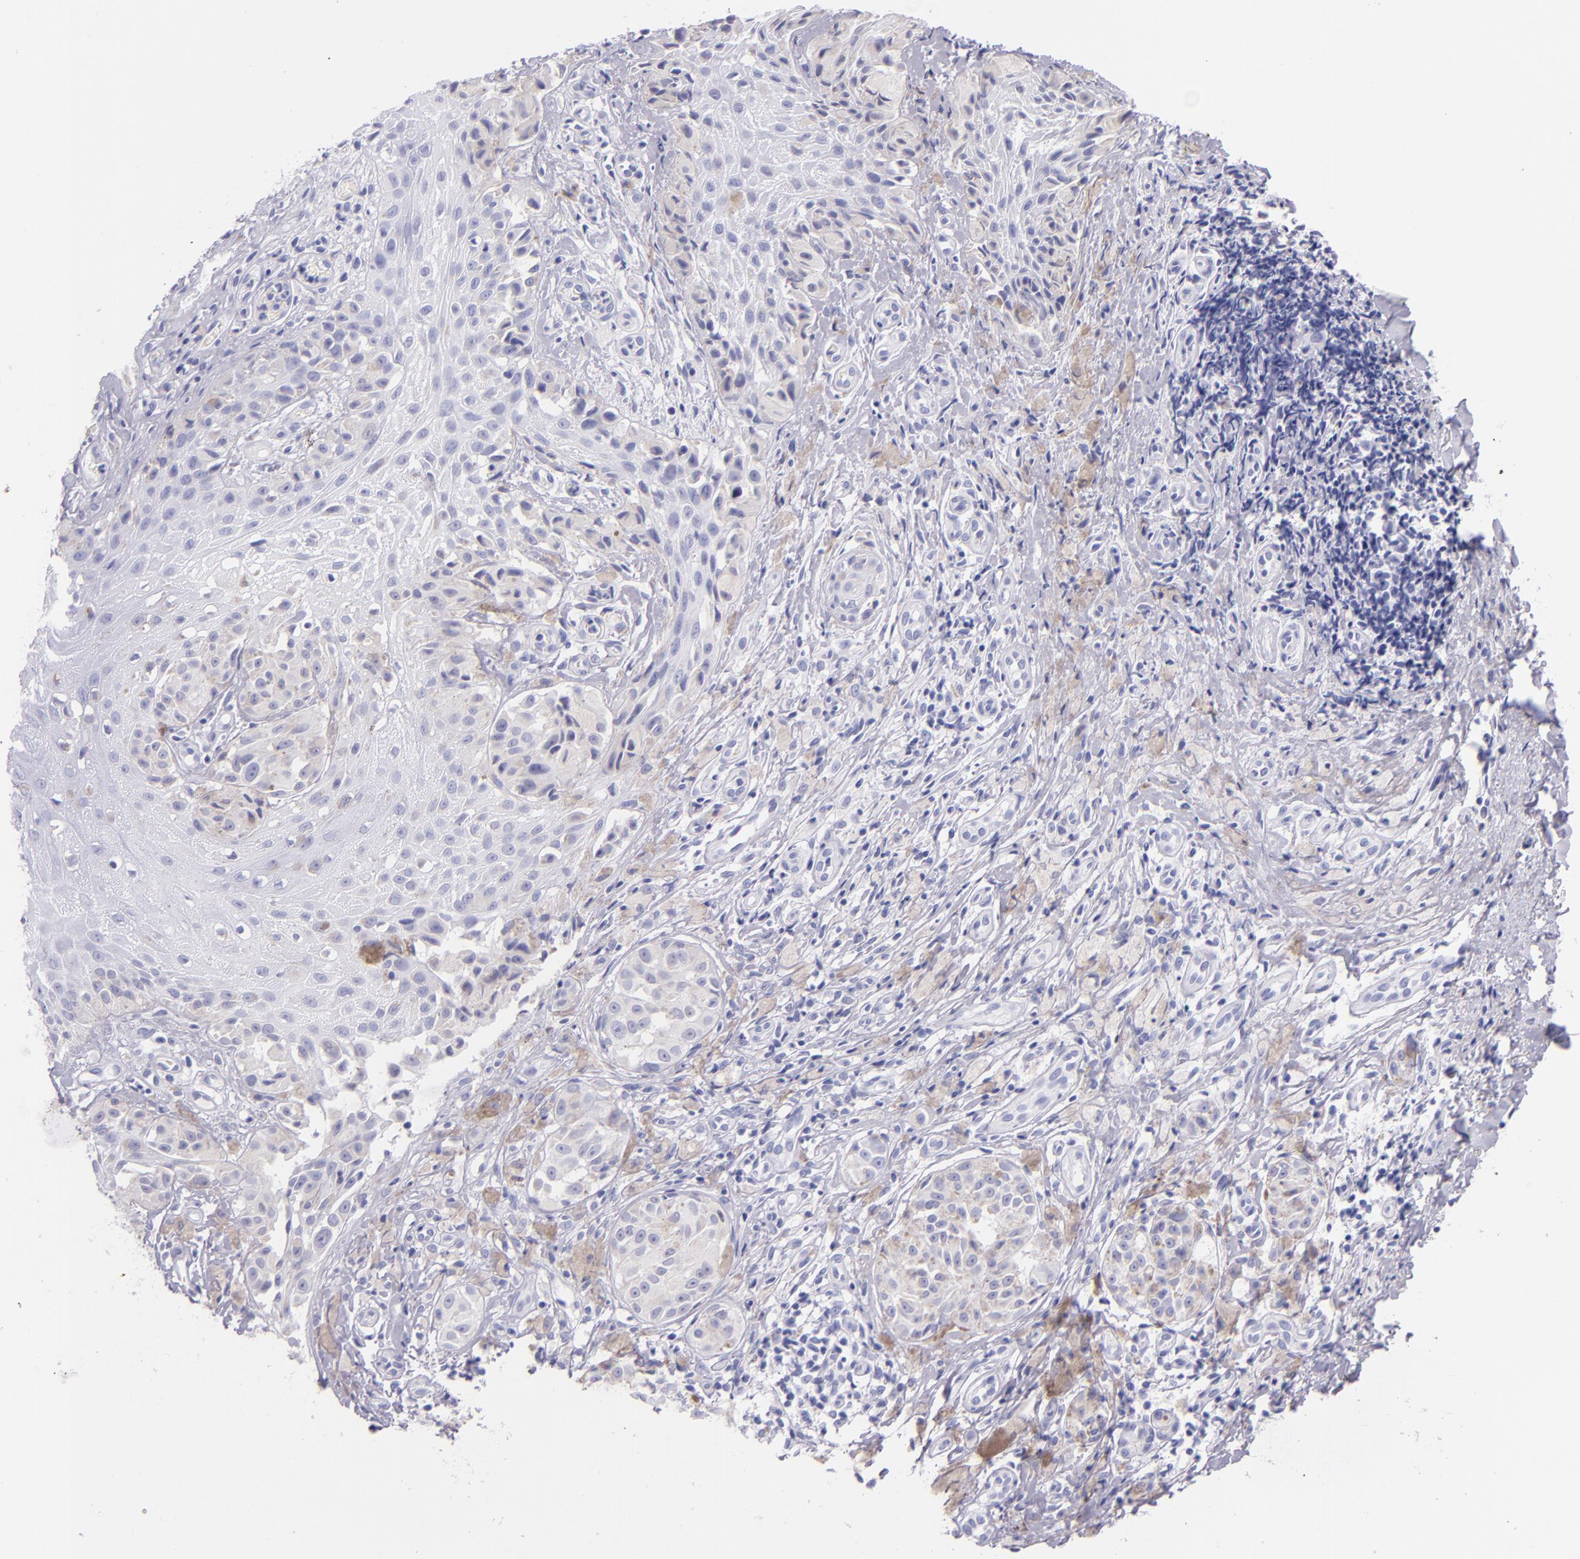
{"staining": {"intensity": "negative", "quantity": "none", "location": "none"}, "tissue": "melanoma", "cell_type": "Tumor cells", "image_type": "cancer", "snomed": [{"axis": "morphology", "description": "Malignant melanoma, NOS"}, {"axis": "topography", "description": "Skin"}], "caption": "This is a micrograph of IHC staining of melanoma, which shows no staining in tumor cells. (Stains: DAB immunohistochemistry with hematoxylin counter stain, Microscopy: brightfield microscopy at high magnification).", "gene": "SFTPB", "patient": {"sex": "male", "age": 67}}